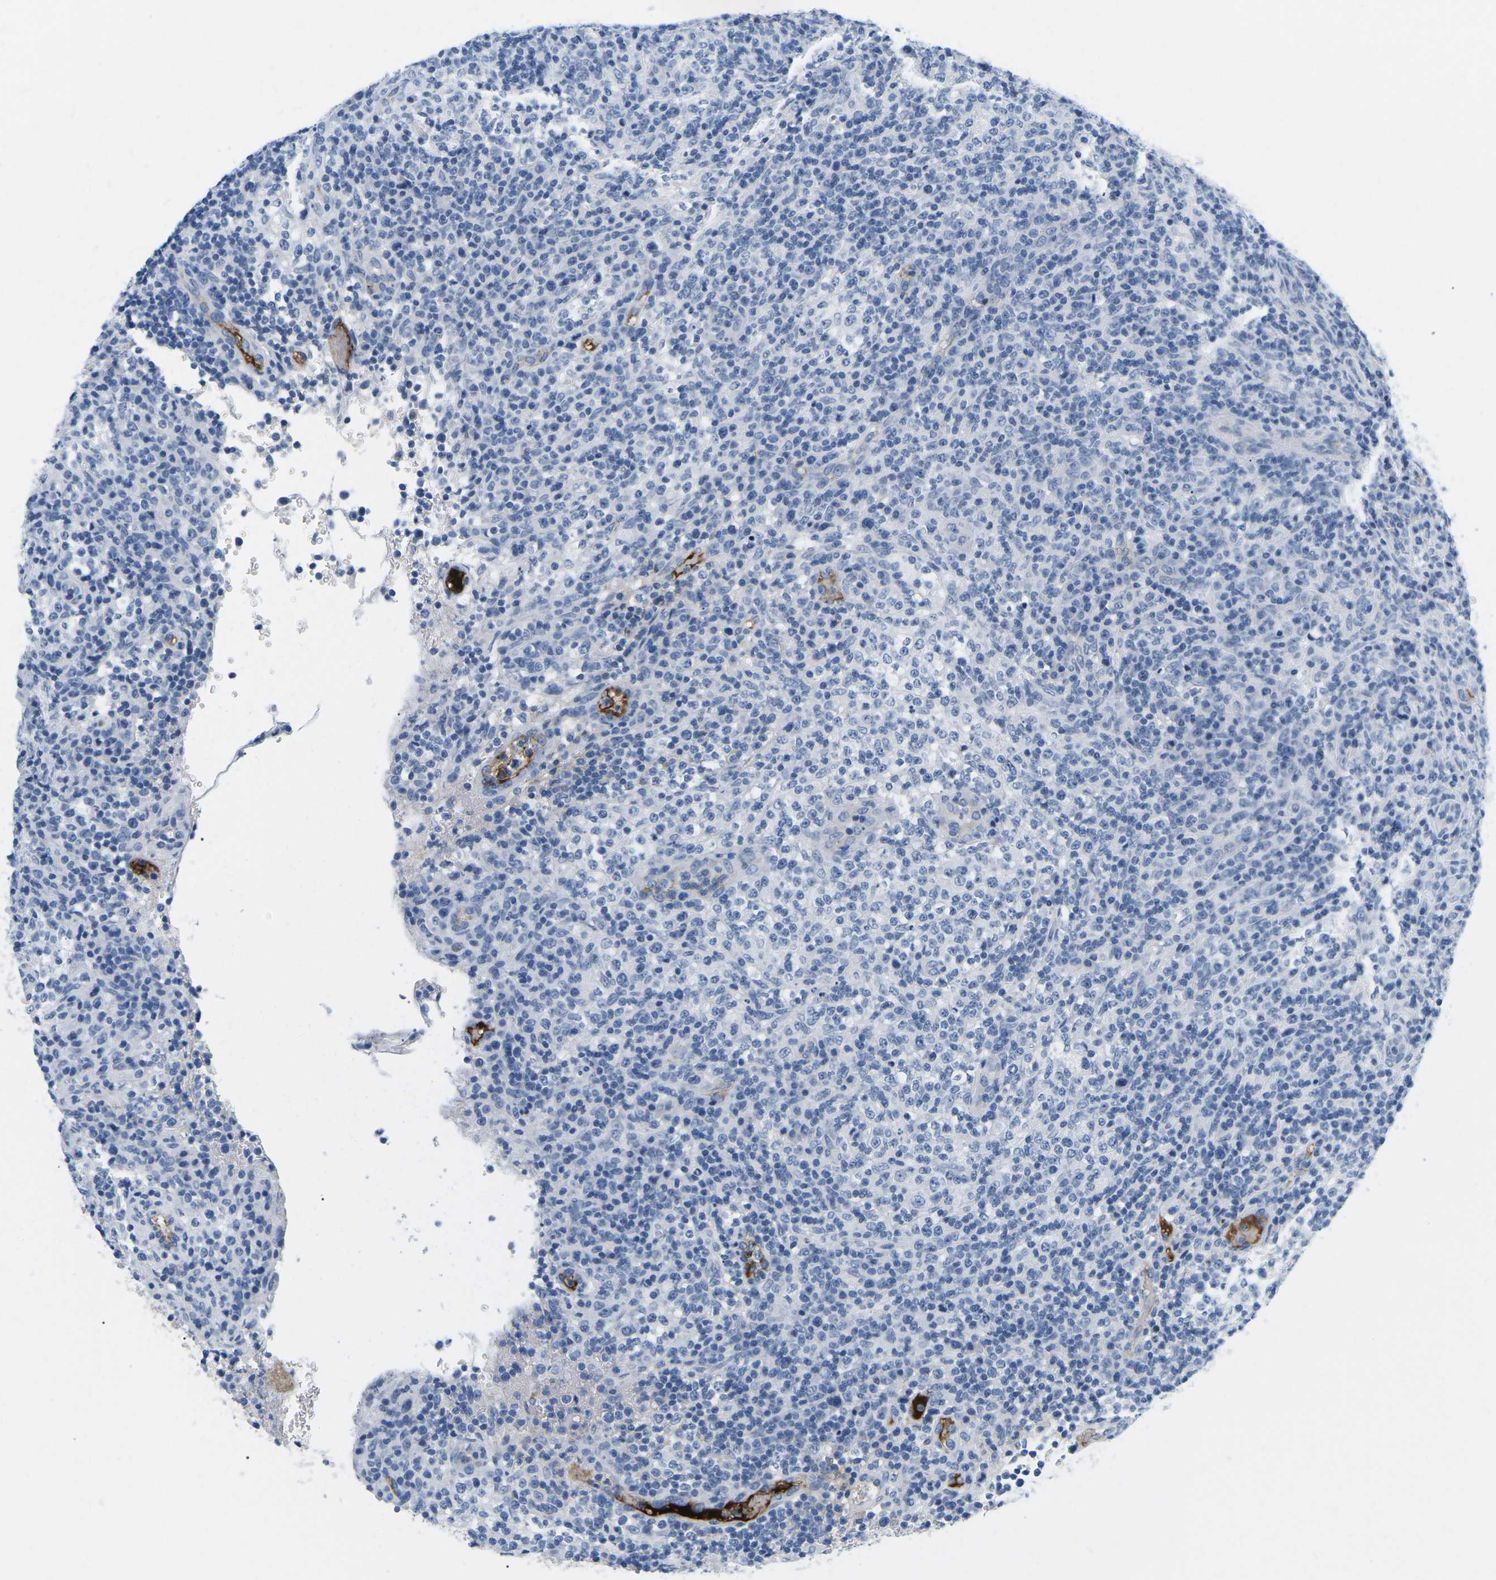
{"staining": {"intensity": "negative", "quantity": "none", "location": "none"}, "tissue": "lymphoma", "cell_type": "Tumor cells", "image_type": "cancer", "snomed": [{"axis": "morphology", "description": "Malignant lymphoma, non-Hodgkin's type, High grade"}, {"axis": "topography", "description": "Lymph node"}], "caption": "Micrograph shows no protein expression in tumor cells of lymphoma tissue.", "gene": "APOB", "patient": {"sex": "female", "age": 76}}